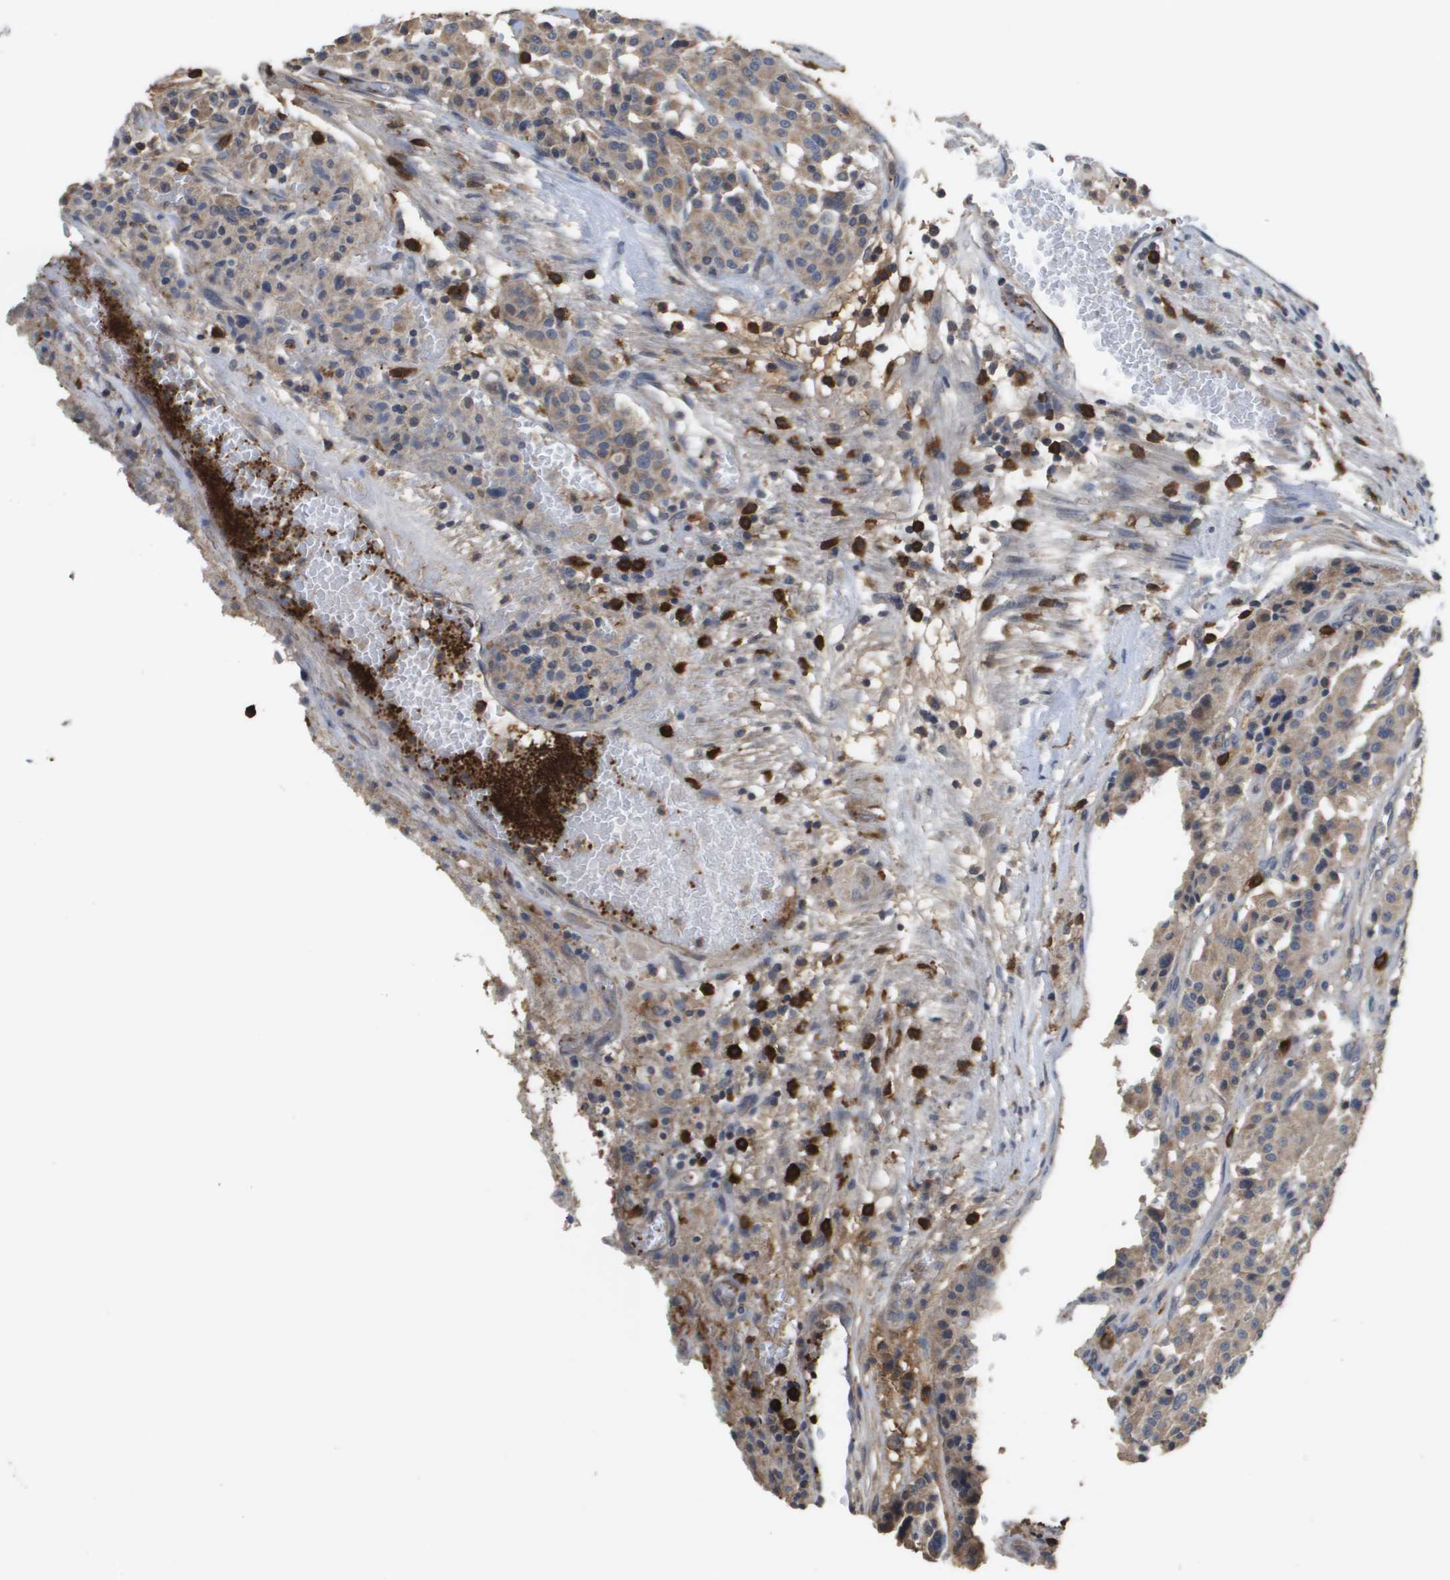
{"staining": {"intensity": "moderate", "quantity": ">75%", "location": "cytoplasmic/membranous"}, "tissue": "carcinoid", "cell_type": "Tumor cells", "image_type": "cancer", "snomed": [{"axis": "morphology", "description": "Carcinoid, malignant, NOS"}, {"axis": "topography", "description": "Lung"}], "caption": "IHC image of neoplastic tissue: human carcinoid stained using IHC reveals medium levels of moderate protein expression localized specifically in the cytoplasmic/membranous of tumor cells, appearing as a cytoplasmic/membranous brown color.", "gene": "RAB27B", "patient": {"sex": "male", "age": 30}}